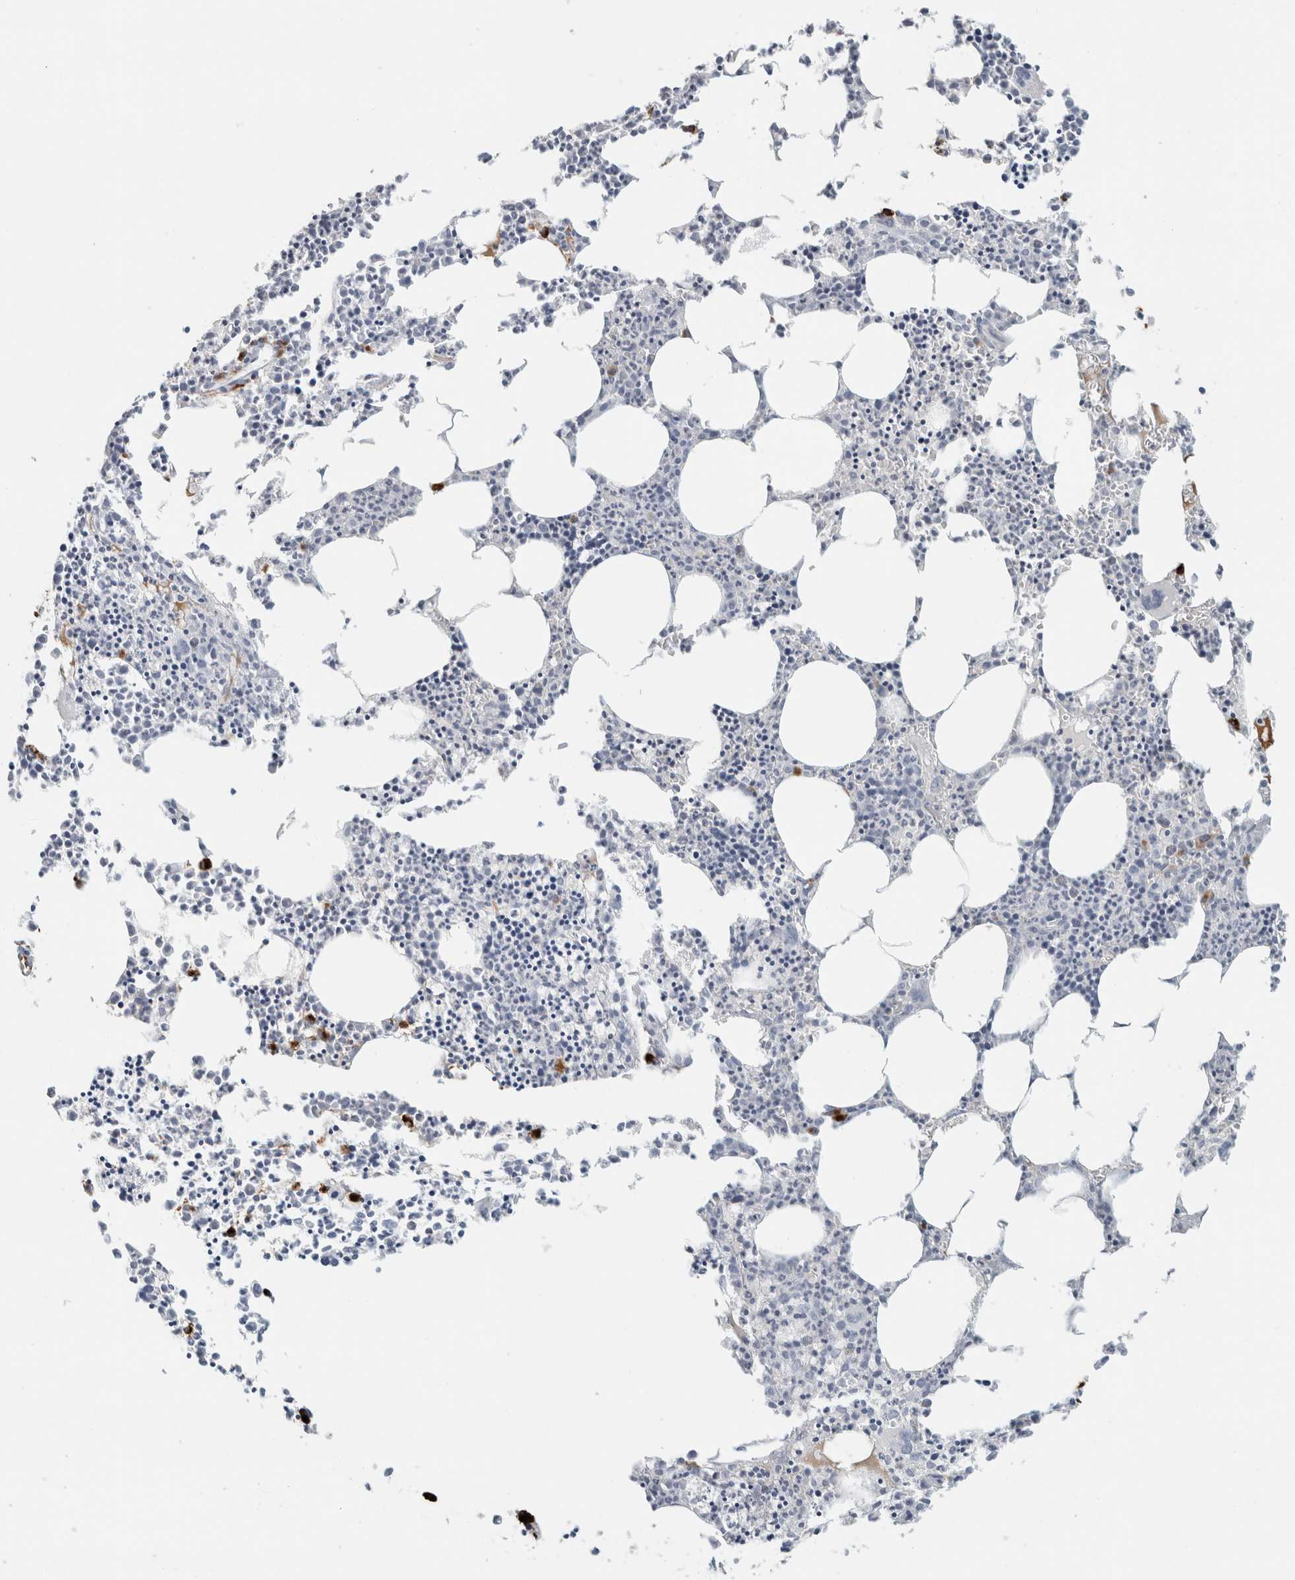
{"staining": {"intensity": "strong", "quantity": "<25%", "location": "cytoplasmic/membranous"}, "tissue": "bone marrow", "cell_type": "Hematopoietic cells", "image_type": "normal", "snomed": [{"axis": "morphology", "description": "Normal tissue, NOS"}, {"axis": "morphology", "description": "Inflammation, NOS"}, {"axis": "topography", "description": "Bone marrow"}], "caption": "DAB immunohistochemical staining of unremarkable bone marrow displays strong cytoplasmic/membranous protein positivity in about <25% of hematopoietic cells.", "gene": "IL6", "patient": {"sex": "female", "age": 62}}